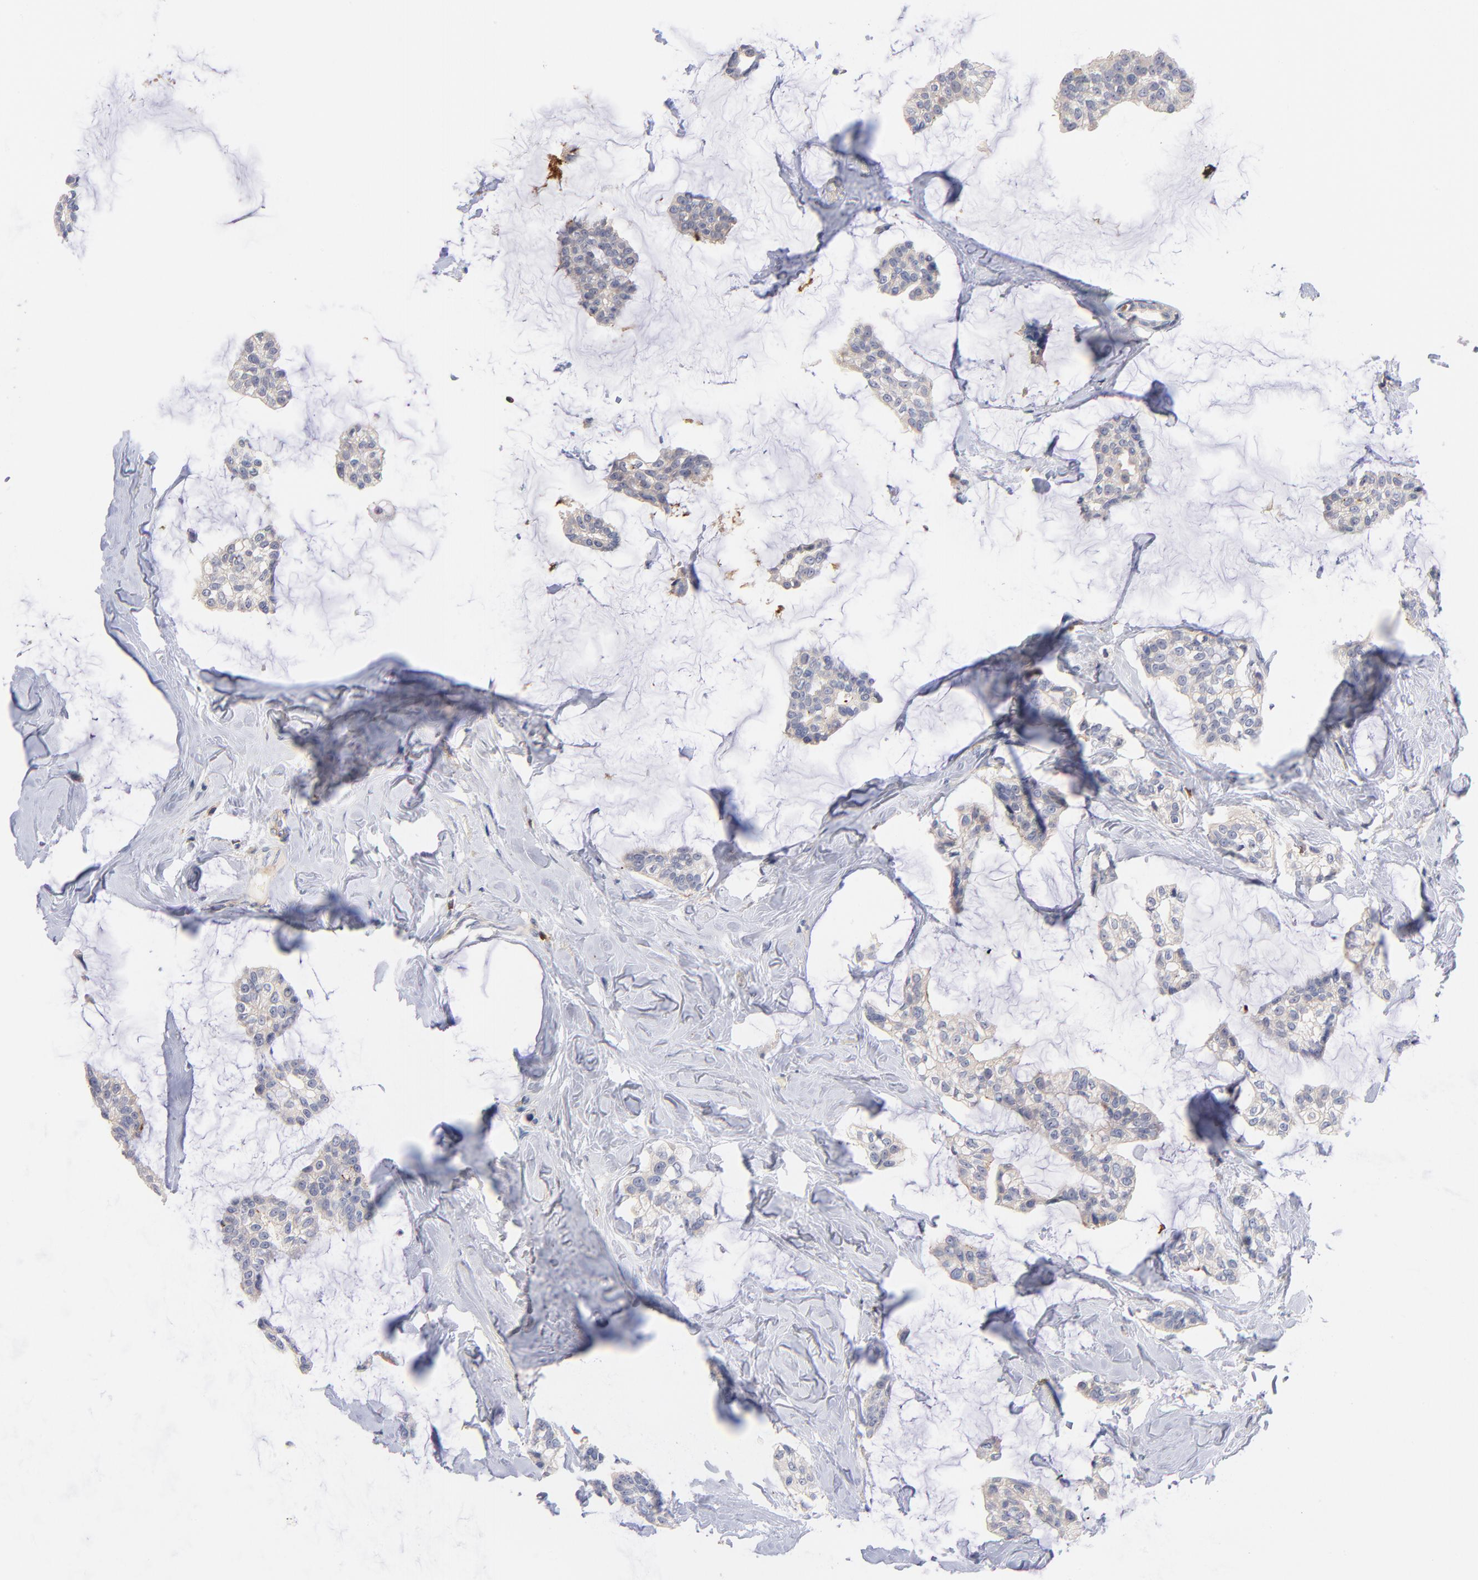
{"staining": {"intensity": "weak", "quantity": "25%-75%", "location": "cytoplasmic/membranous"}, "tissue": "breast cancer", "cell_type": "Tumor cells", "image_type": "cancer", "snomed": [{"axis": "morphology", "description": "Duct carcinoma"}, {"axis": "topography", "description": "Breast"}], "caption": "The histopathology image shows immunohistochemical staining of breast infiltrating ductal carcinoma. There is weak cytoplasmic/membranous staining is seen in about 25%-75% of tumor cells. (DAB = brown stain, brightfield microscopy at high magnification).", "gene": "KREMEN2", "patient": {"sex": "female", "age": 93}}